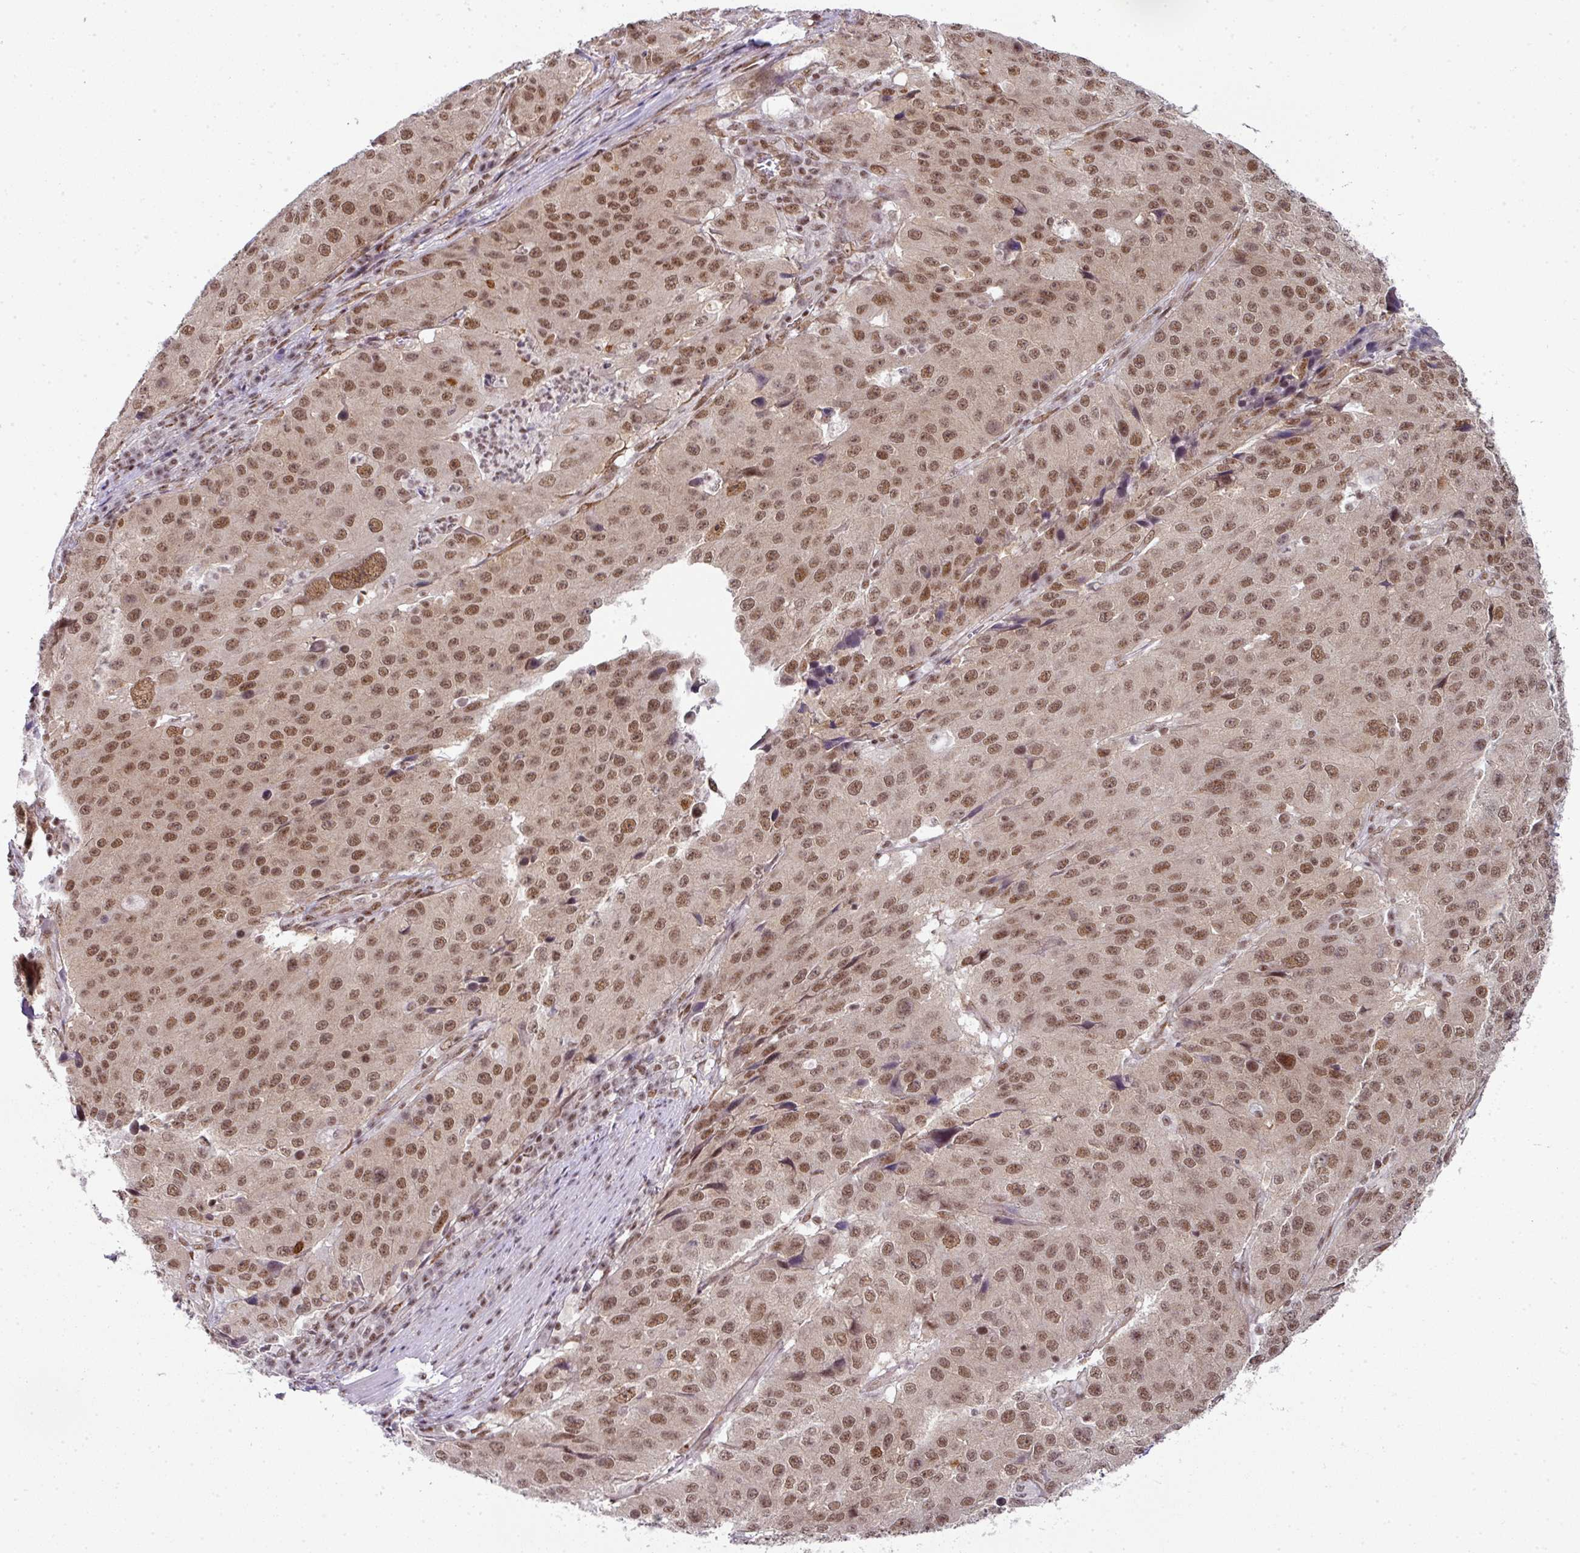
{"staining": {"intensity": "moderate", "quantity": ">75%", "location": "nuclear"}, "tissue": "stomach cancer", "cell_type": "Tumor cells", "image_type": "cancer", "snomed": [{"axis": "morphology", "description": "Adenocarcinoma, NOS"}, {"axis": "topography", "description": "Stomach"}], "caption": "Protein staining of stomach cancer (adenocarcinoma) tissue displays moderate nuclear staining in approximately >75% of tumor cells.", "gene": "NFYA", "patient": {"sex": "male", "age": 71}}